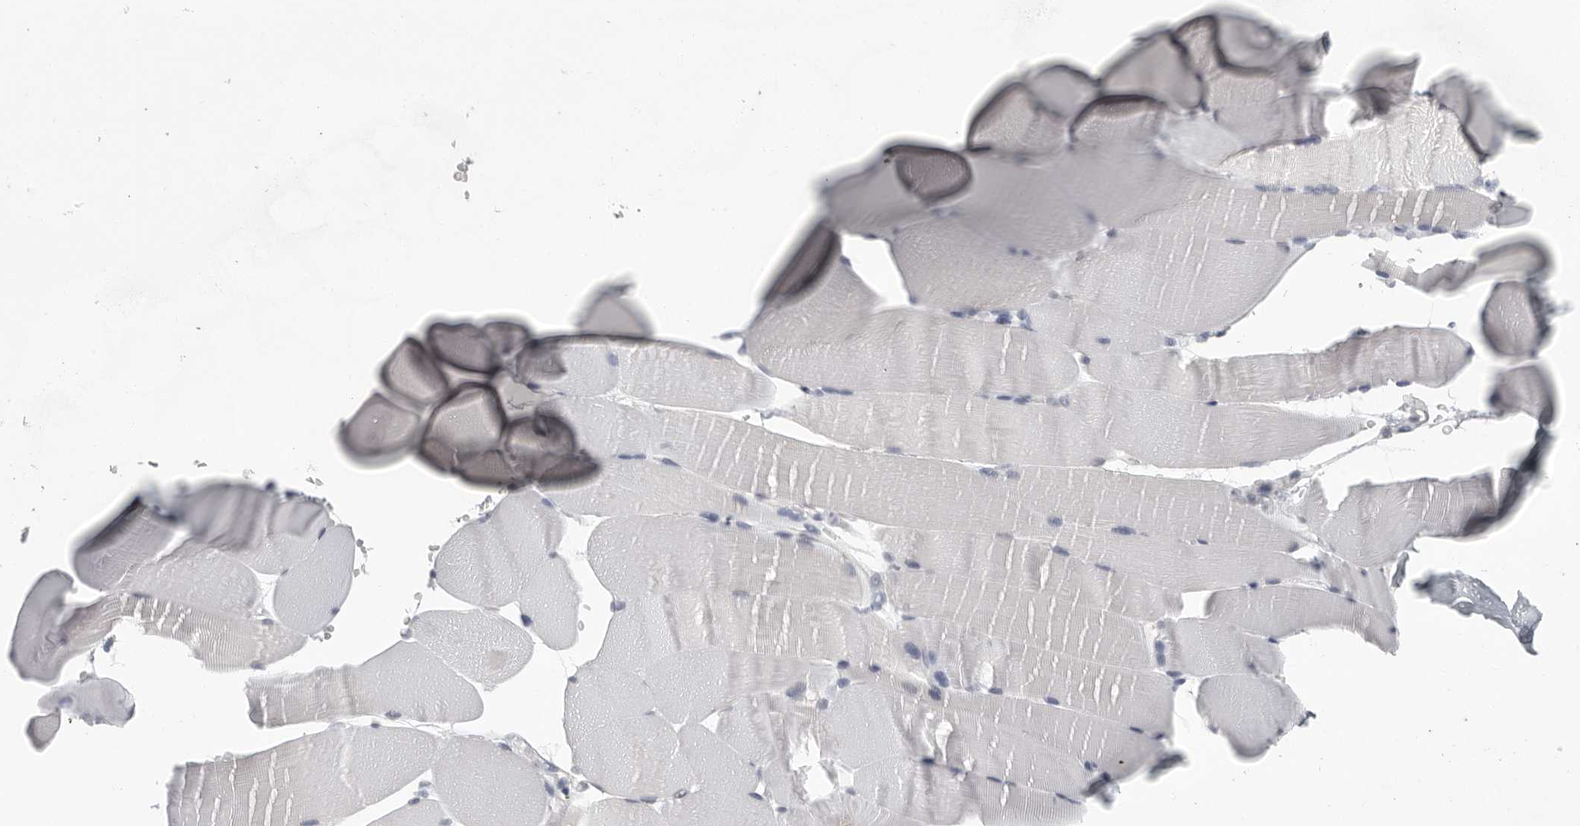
{"staining": {"intensity": "negative", "quantity": "none", "location": "none"}, "tissue": "skeletal muscle", "cell_type": "Myocytes", "image_type": "normal", "snomed": [{"axis": "morphology", "description": "Normal tissue, NOS"}, {"axis": "topography", "description": "Skeletal muscle"}, {"axis": "topography", "description": "Parathyroid gland"}], "caption": "This histopathology image is of unremarkable skeletal muscle stained with immunohistochemistry to label a protein in brown with the nuclei are counter-stained blue. There is no staining in myocytes. (DAB immunohistochemistry visualized using brightfield microscopy, high magnification).", "gene": "GNLY", "patient": {"sex": "female", "age": 37}}